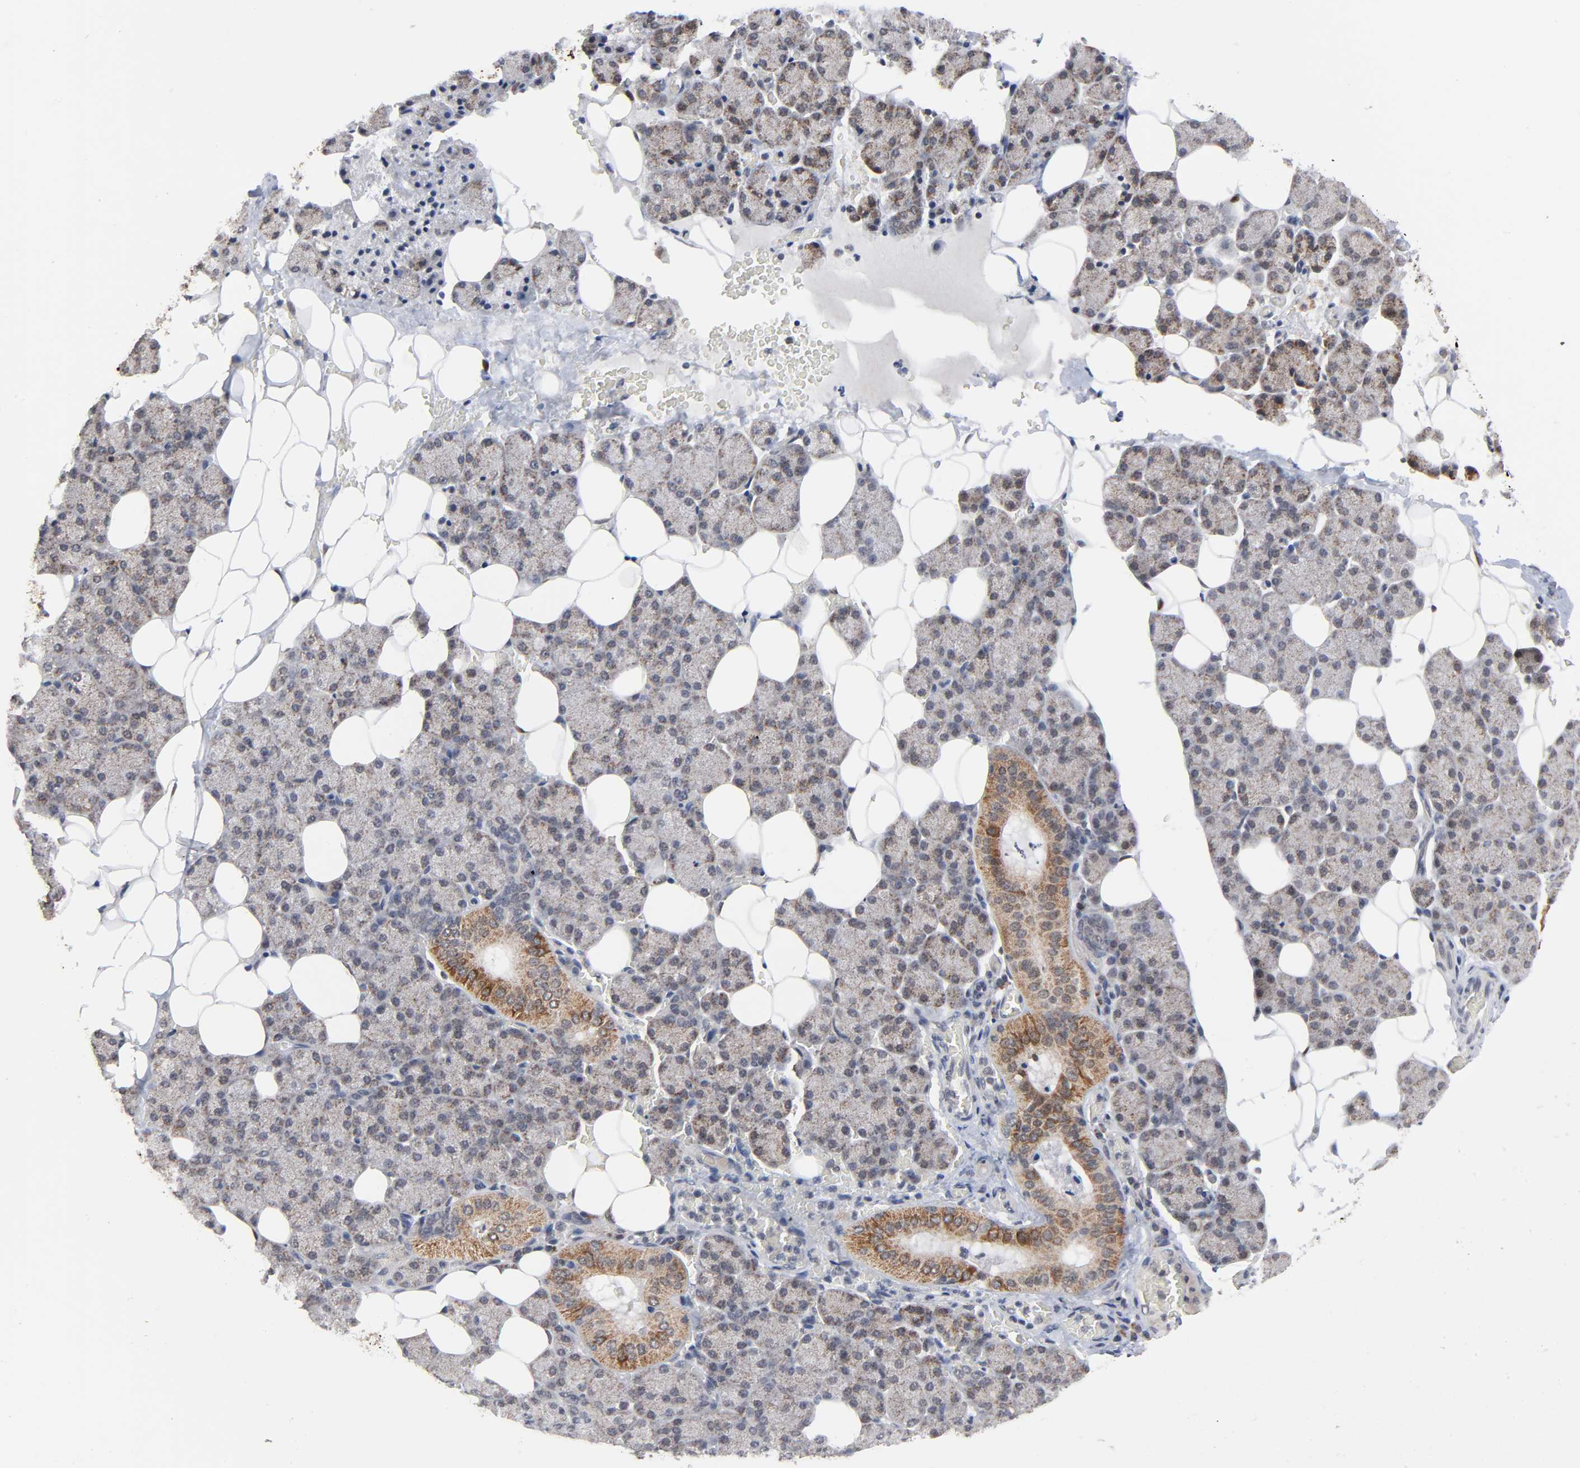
{"staining": {"intensity": "moderate", "quantity": "25%-75%", "location": "cytoplasmic/membranous"}, "tissue": "salivary gland", "cell_type": "Glandular cells", "image_type": "normal", "snomed": [{"axis": "morphology", "description": "Normal tissue, NOS"}, {"axis": "topography", "description": "Lymph node"}, {"axis": "topography", "description": "Salivary gland"}], "caption": "This photomicrograph demonstrates benign salivary gland stained with immunohistochemistry (IHC) to label a protein in brown. The cytoplasmic/membranous of glandular cells show moderate positivity for the protein. Nuclei are counter-stained blue.", "gene": "AUH", "patient": {"sex": "male", "age": 8}}